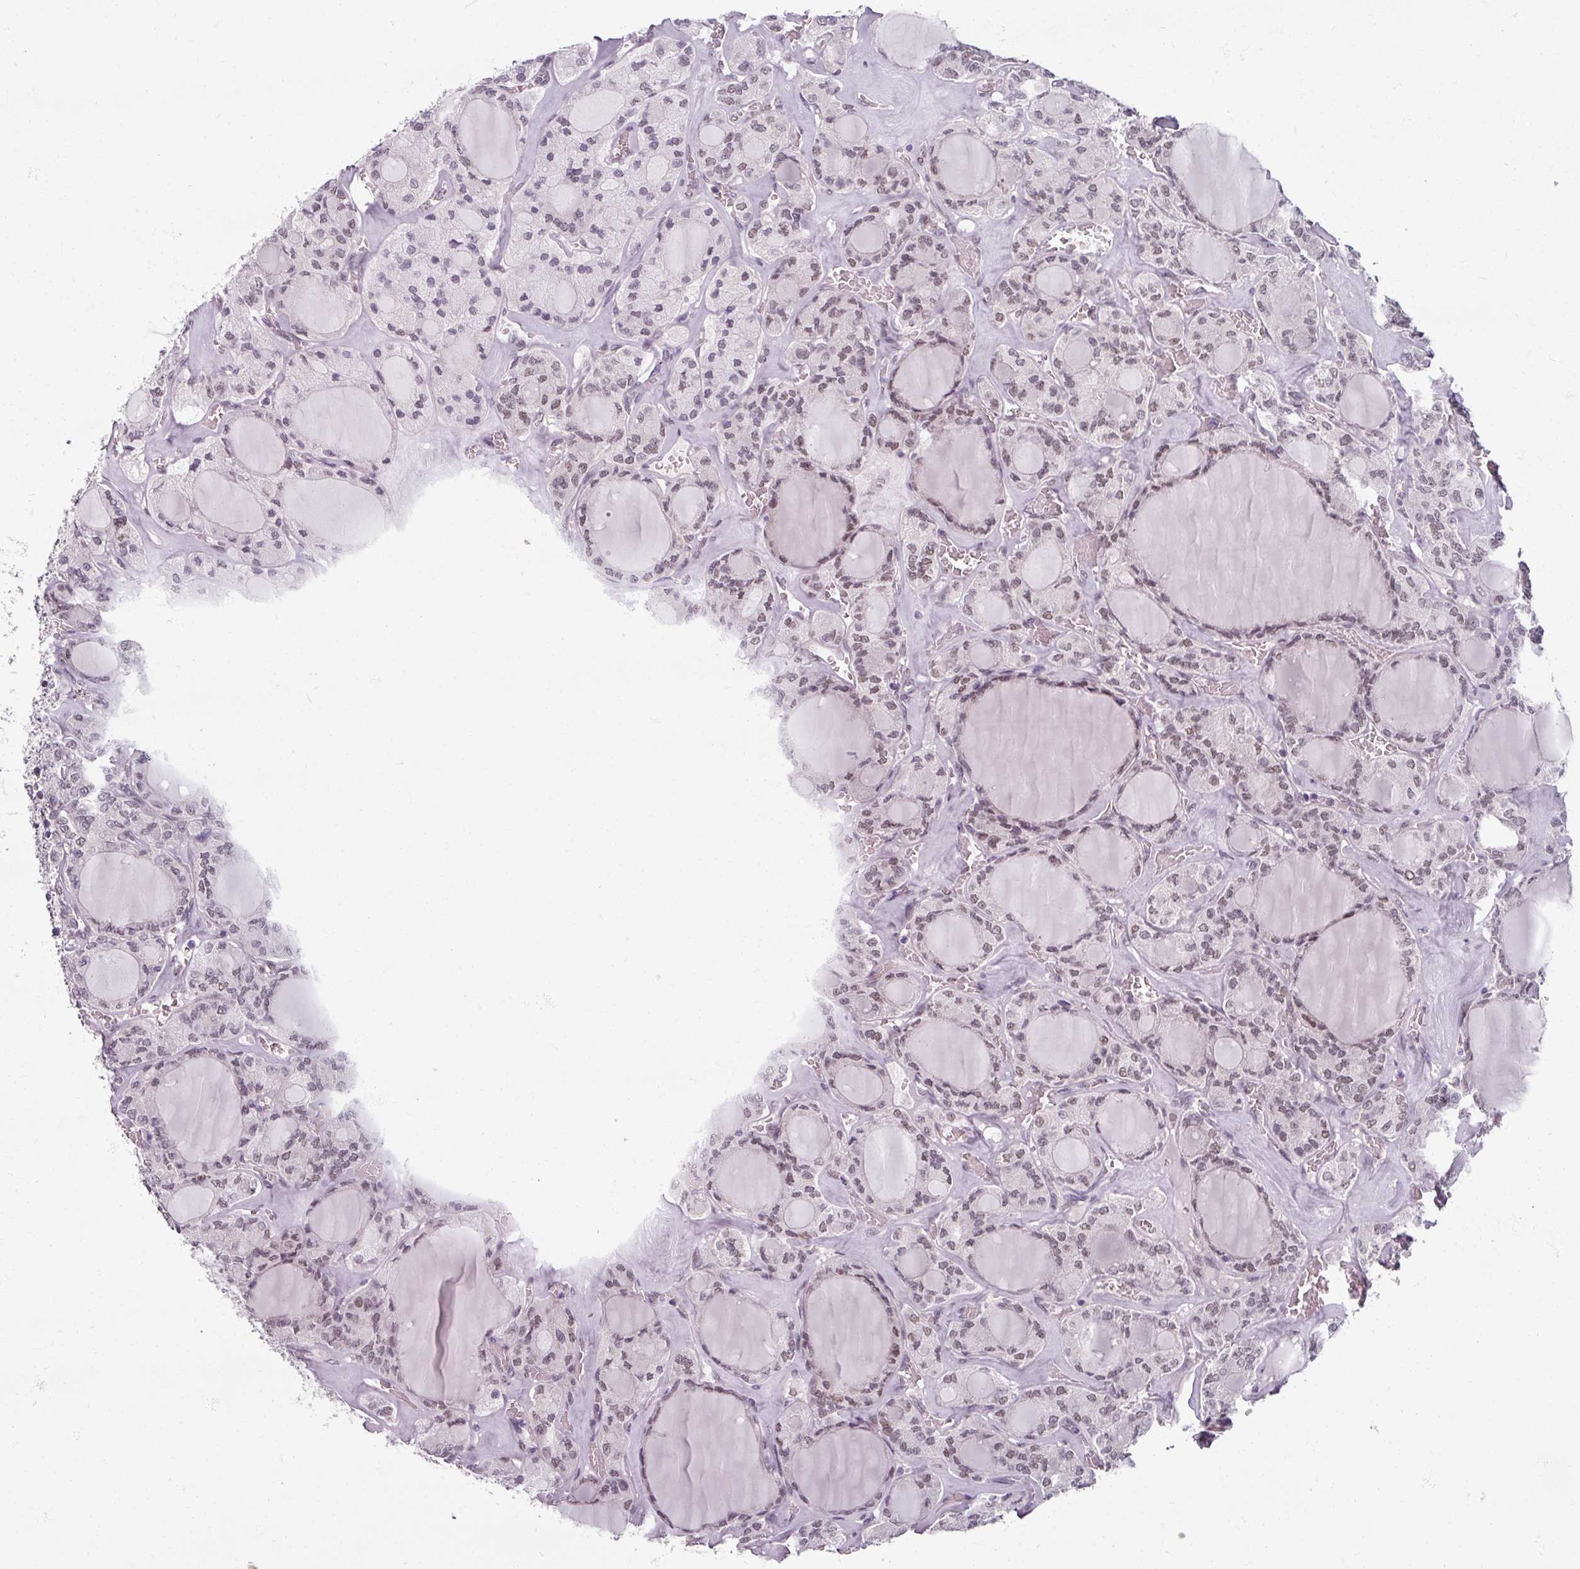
{"staining": {"intensity": "moderate", "quantity": "25%-75%", "location": "nuclear"}, "tissue": "thyroid cancer", "cell_type": "Tumor cells", "image_type": "cancer", "snomed": [{"axis": "morphology", "description": "Papillary adenocarcinoma, NOS"}, {"axis": "topography", "description": "Thyroid gland"}], "caption": "Brown immunohistochemical staining in thyroid cancer (papillary adenocarcinoma) reveals moderate nuclear expression in approximately 25%-75% of tumor cells. (DAB (3,3'-diaminobenzidine) = brown stain, brightfield microscopy at high magnification).", "gene": "RIPOR3", "patient": {"sex": "male", "age": 87}}